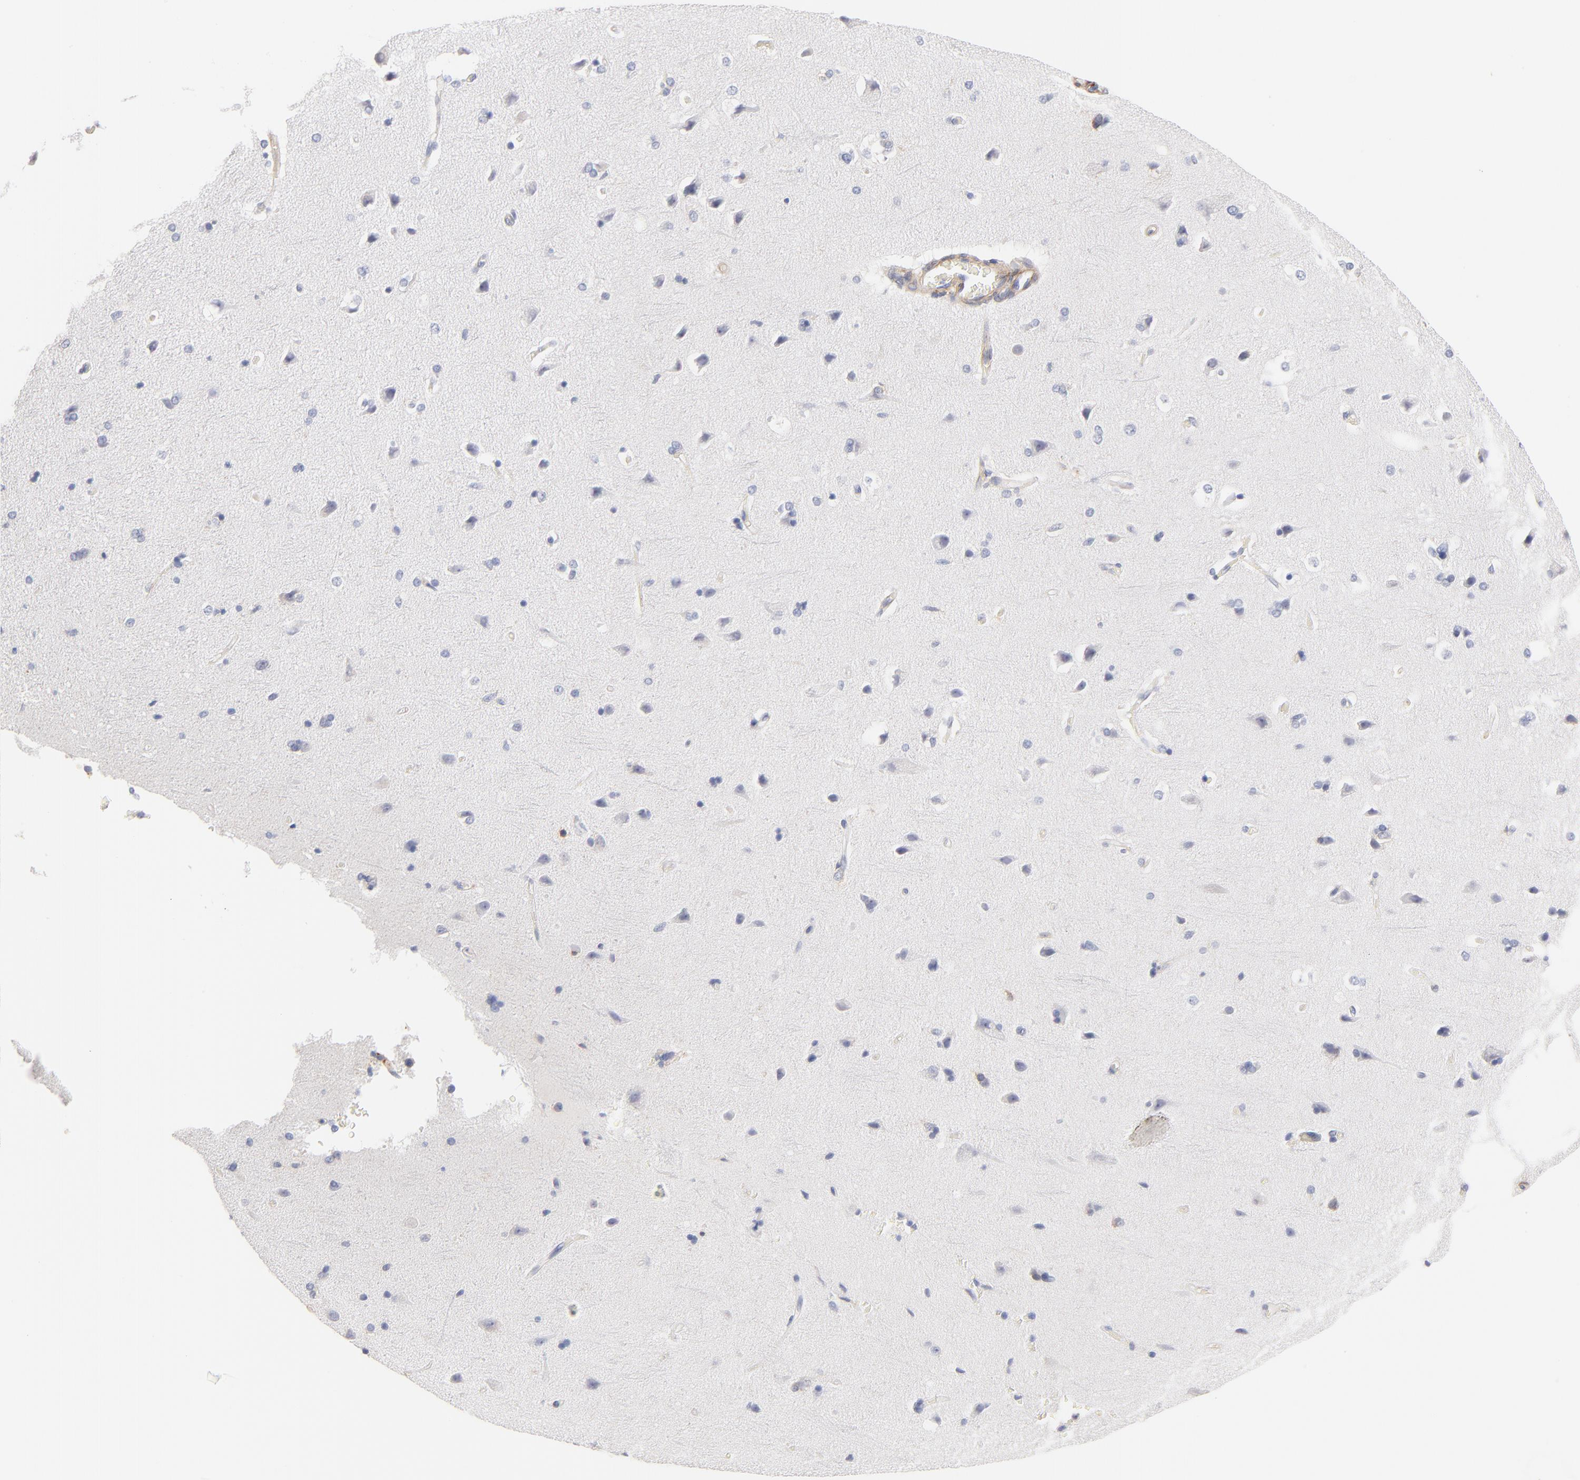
{"staining": {"intensity": "negative", "quantity": "none", "location": "none"}, "tissue": "cerebral cortex", "cell_type": "Endothelial cells", "image_type": "normal", "snomed": [{"axis": "morphology", "description": "Normal tissue, NOS"}, {"axis": "topography", "description": "Cerebral cortex"}], "caption": "Immunohistochemistry (IHC) of unremarkable human cerebral cortex shows no expression in endothelial cells.", "gene": "ITGA8", "patient": {"sex": "male", "age": 62}}